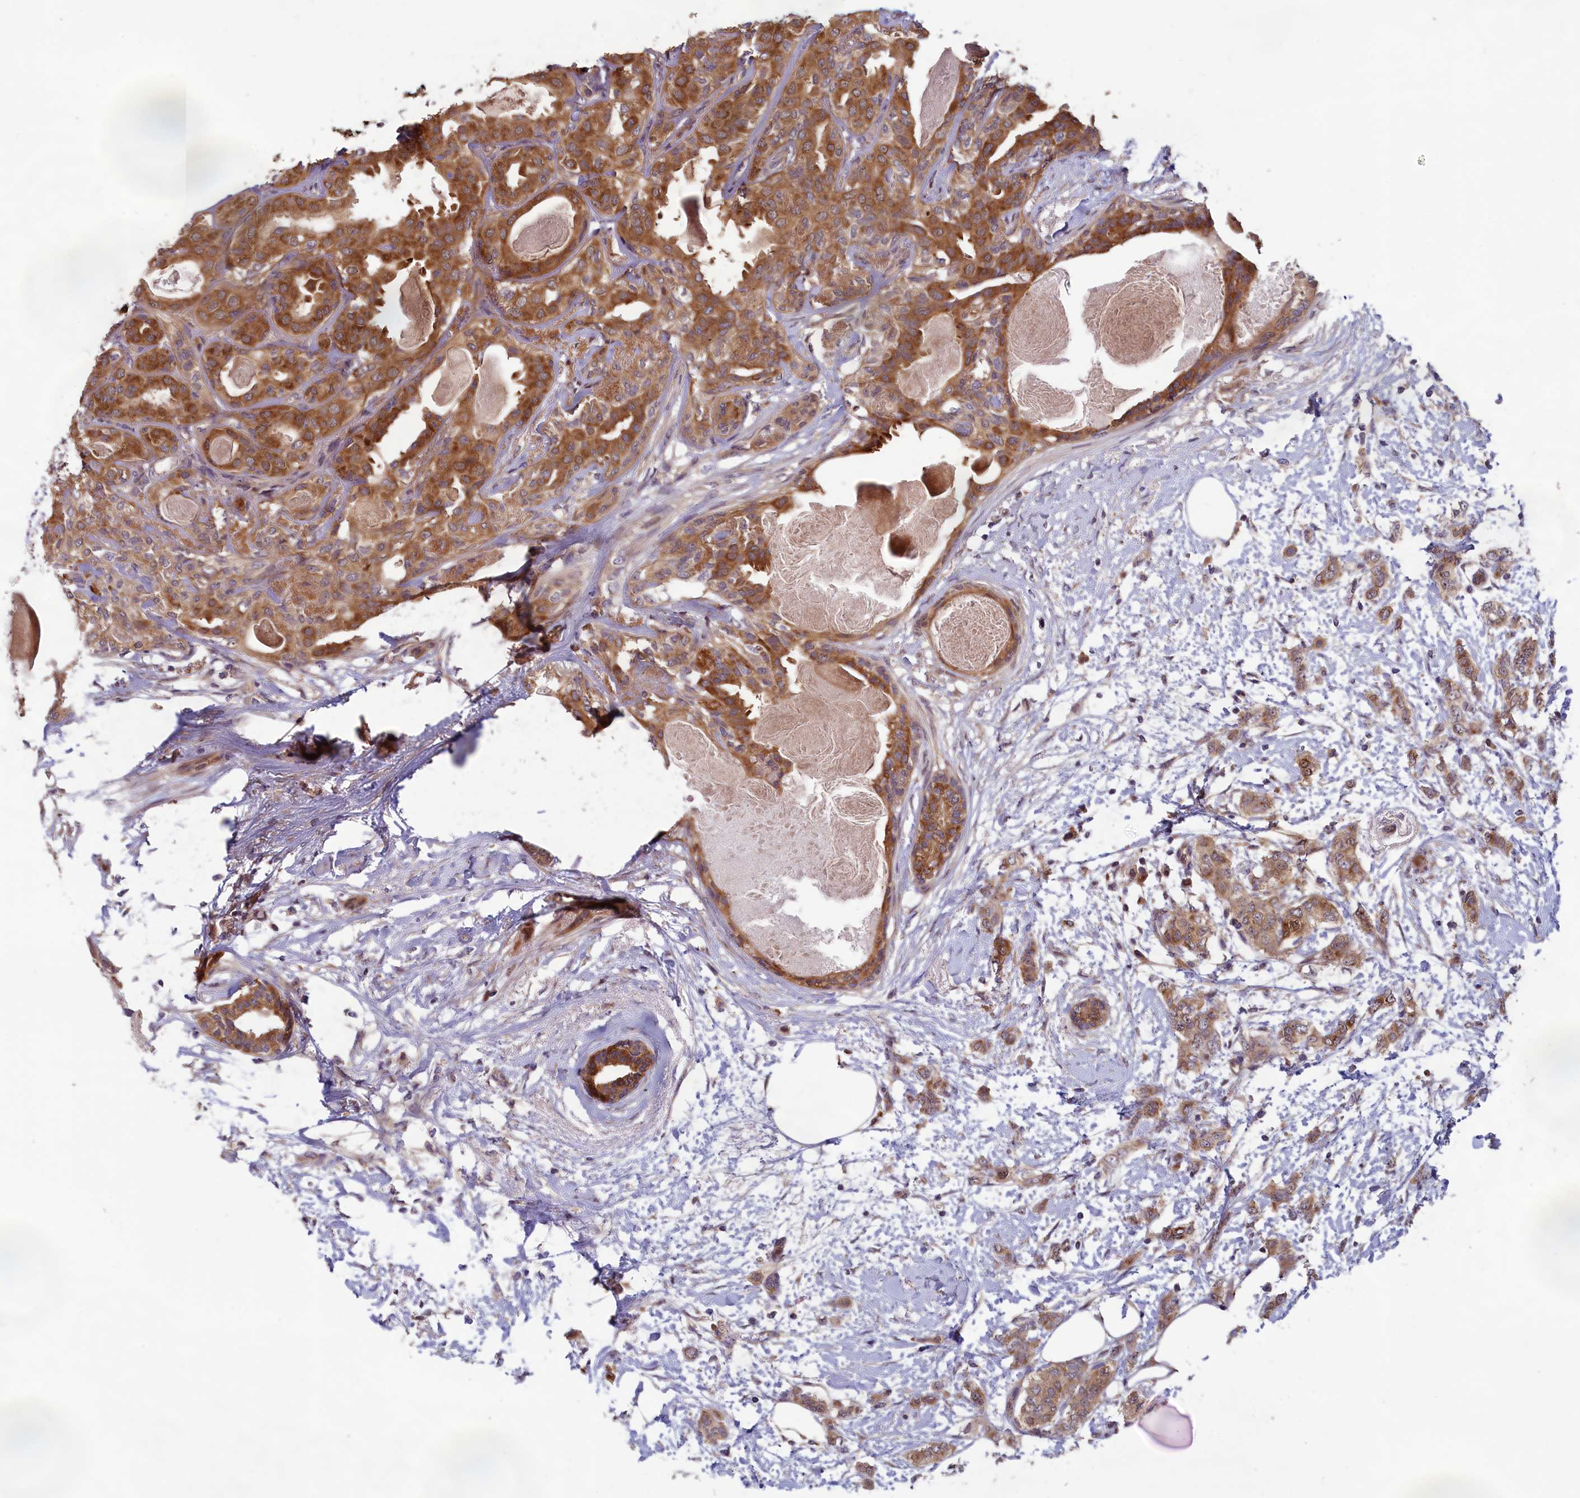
{"staining": {"intensity": "moderate", "quantity": ">75%", "location": "cytoplasmic/membranous"}, "tissue": "breast cancer", "cell_type": "Tumor cells", "image_type": "cancer", "snomed": [{"axis": "morphology", "description": "Duct carcinoma"}, {"axis": "topography", "description": "Breast"}], "caption": "A micrograph of breast cancer stained for a protein reveals moderate cytoplasmic/membranous brown staining in tumor cells. The protein is shown in brown color, while the nuclei are stained blue.", "gene": "CCDC15", "patient": {"sex": "female", "age": 72}}